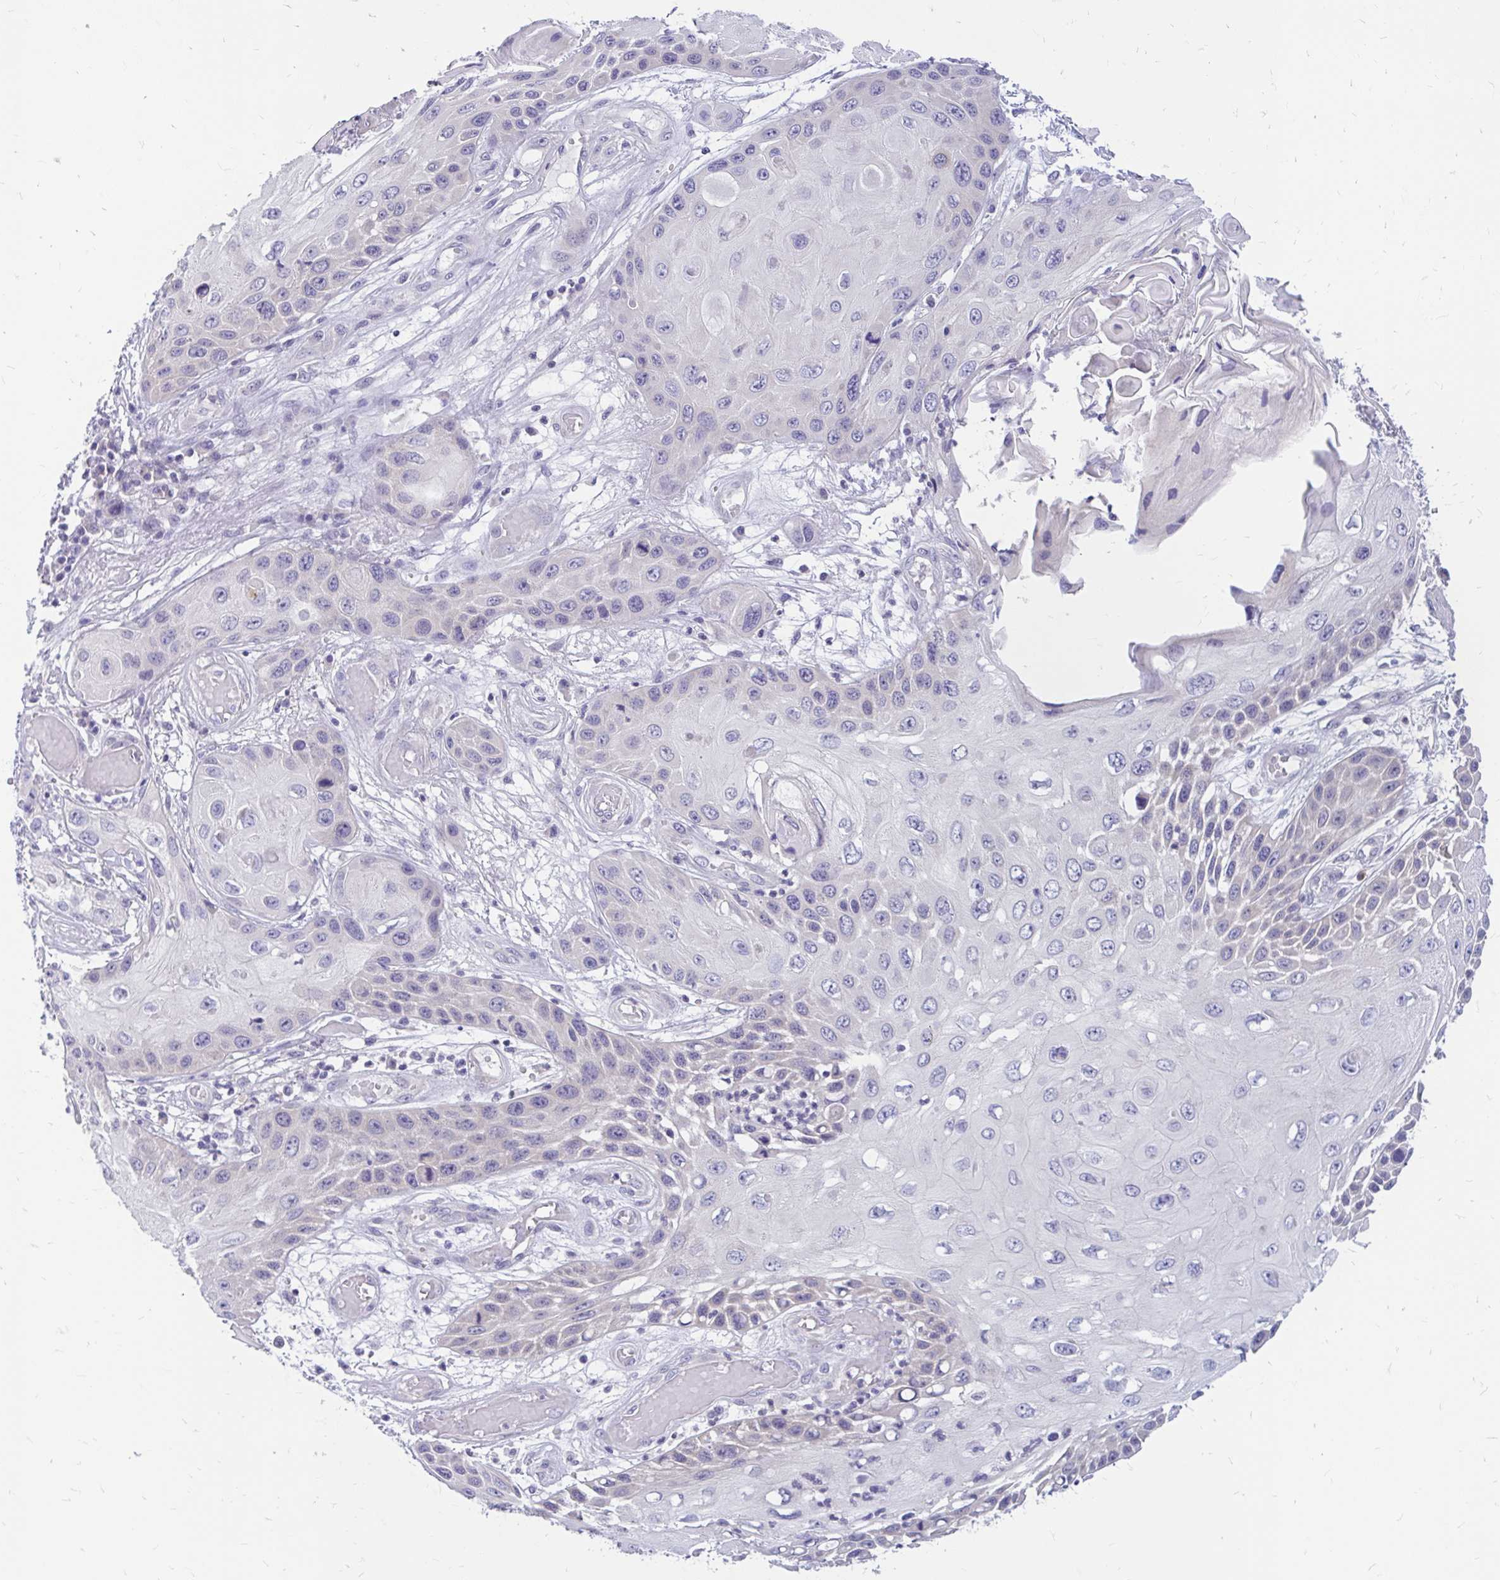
{"staining": {"intensity": "negative", "quantity": "none", "location": "none"}, "tissue": "skin cancer", "cell_type": "Tumor cells", "image_type": "cancer", "snomed": [{"axis": "morphology", "description": "Squamous cell carcinoma, NOS"}, {"axis": "topography", "description": "Skin"}, {"axis": "topography", "description": "Vulva"}], "caption": "Tumor cells show no significant protein expression in skin cancer (squamous cell carcinoma).", "gene": "MAP1LC3A", "patient": {"sex": "female", "age": 44}}